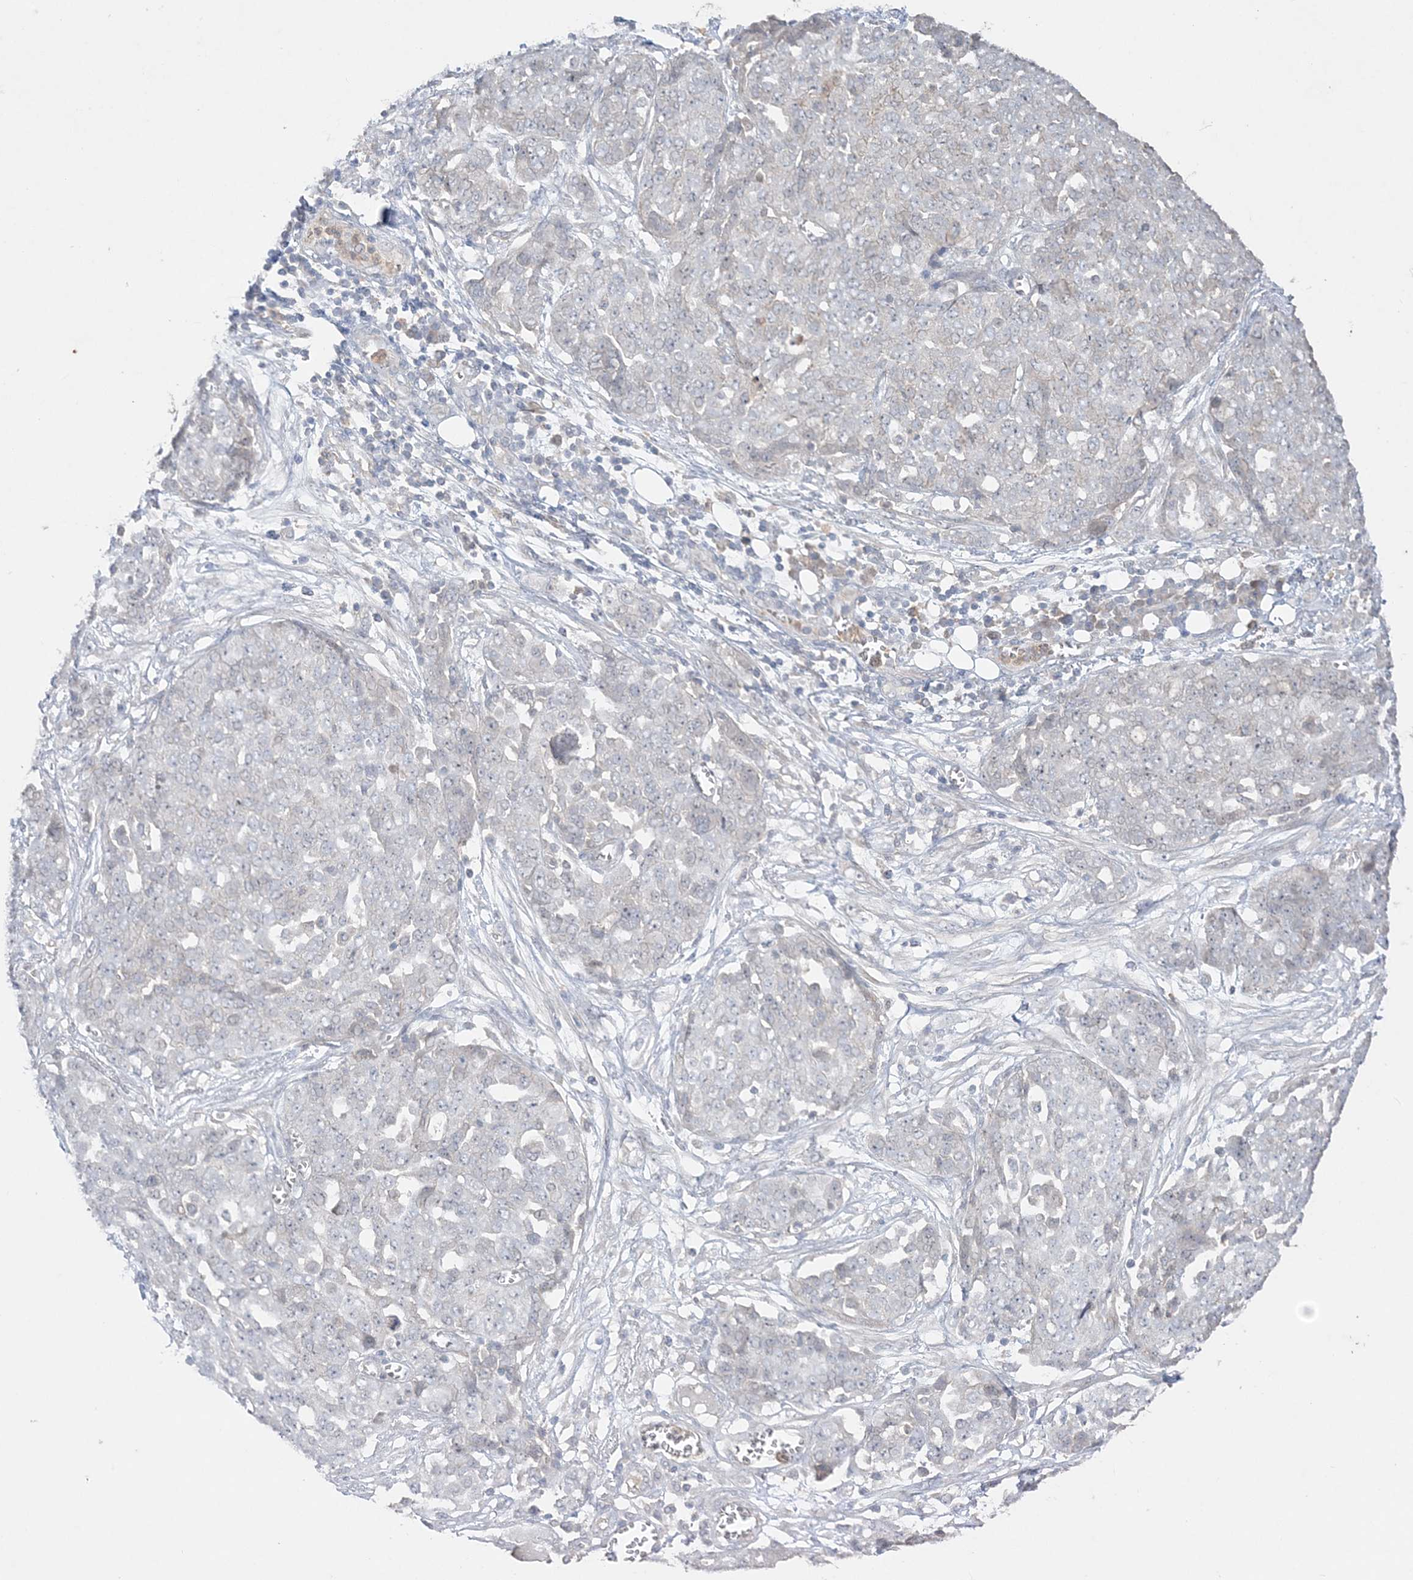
{"staining": {"intensity": "negative", "quantity": "none", "location": "none"}, "tissue": "ovarian cancer", "cell_type": "Tumor cells", "image_type": "cancer", "snomed": [{"axis": "morphology", "description": "Cystadenocarcinoma, serous, NOS"}, {"axis": "topography", "description": "Soft tissue"}, {"axis": "topography", "description": "Ovary"}], "caption": "DAB immunohistochemical staining of ovarian cancer displays no significant expression in tumor cells.", "gene": "SH3BP4", "patient": {"sex": "female", "age": 57}}